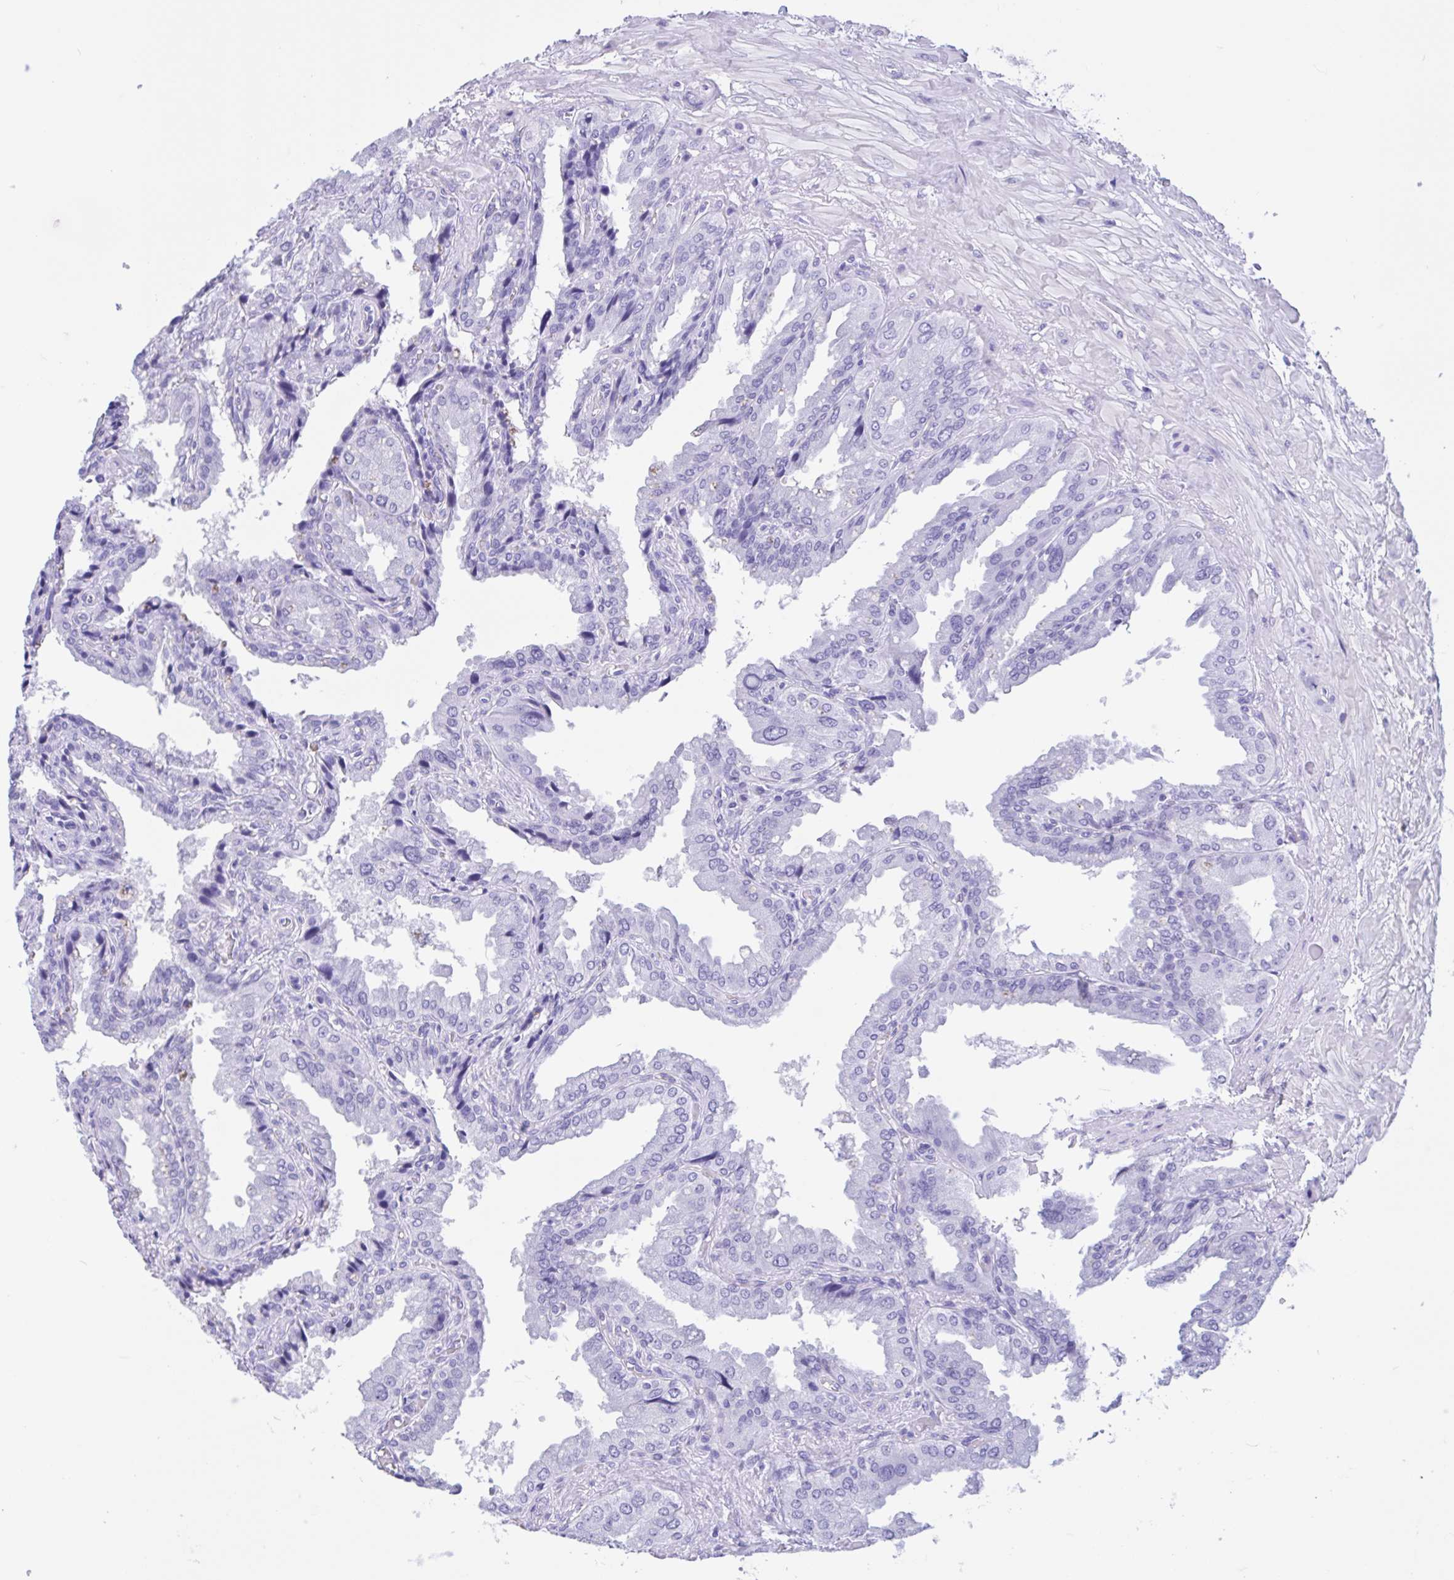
{"staining": {"intensity": "weak", "quantity": "<25%", "location": "cytoplasmic/membranous"}, "tissue": "seminal vesicle", "cell_type": "Glandular cells", "image_type": "normal", "snomed": [{"axis": "morphology", "description": "Normal tissue, NOS"}, {"axis": "topography", "description": "Seminal veicle"}], "caption": "Glandular cells show no significant staining in benign seminal vesicle. Nuclei are stained in blue.", "gene": "IAPP", "patient": {"sex": "male", "age": 55}}